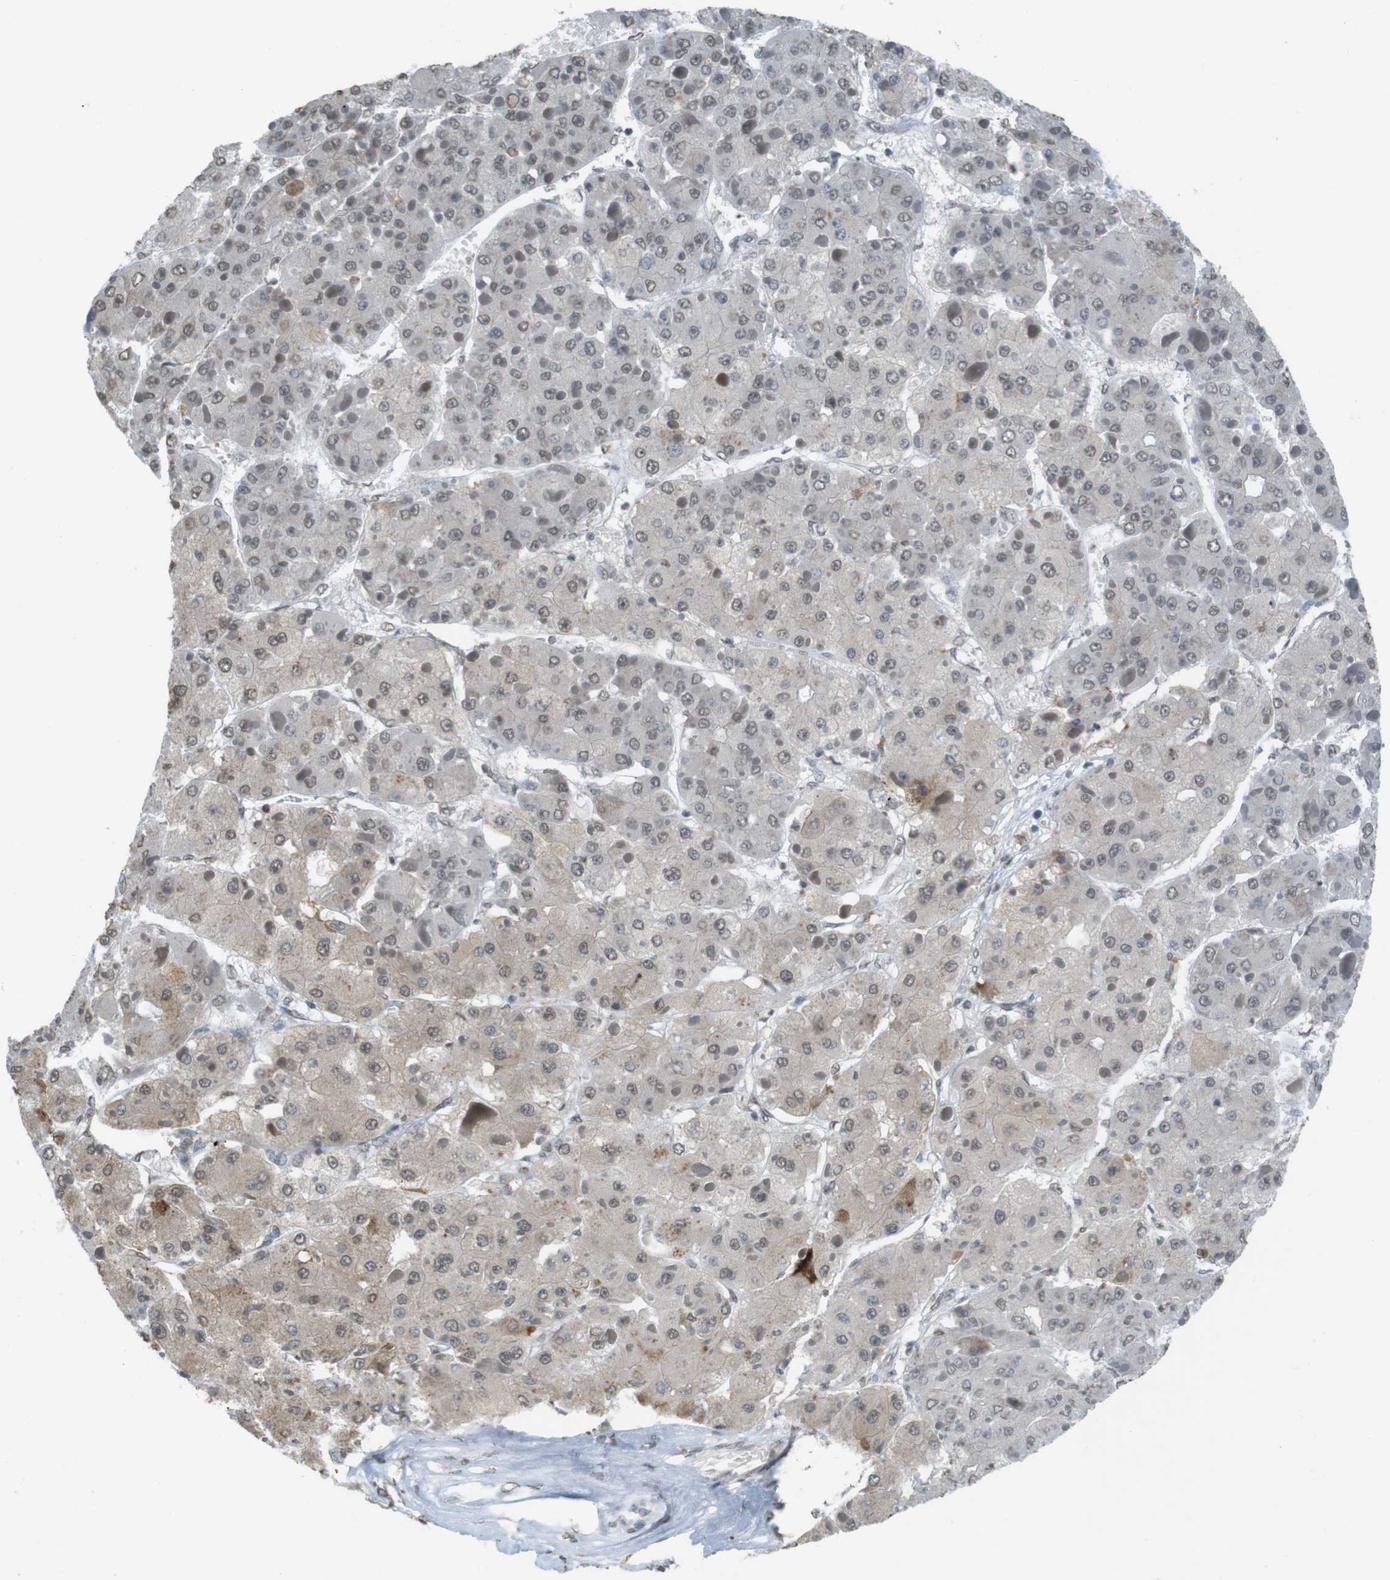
{"staining": {"intensity": "weak", "quantity": "25%-75%", "location": "cytoplasmic/membranous,nuclear"}, "tissue": "liver cancer", "cell_type": "Tumor cells", "image_type": "cancer", "snomed": [{"axis": "morphology", "description": "Carcinoma, Hepatocellular, NOS"}, {"axis": "topography", "description": "Liver"}], "caption": "This is a histology image of immunohistochemistry (IHC) staining of hepatocellular carcinoma (liver), which shows weak expression in the cytoplasmic/membranous and nuclear of tumor cells.", "gene": "FZD10", "patient": {"sex": "female", "age": 73}}